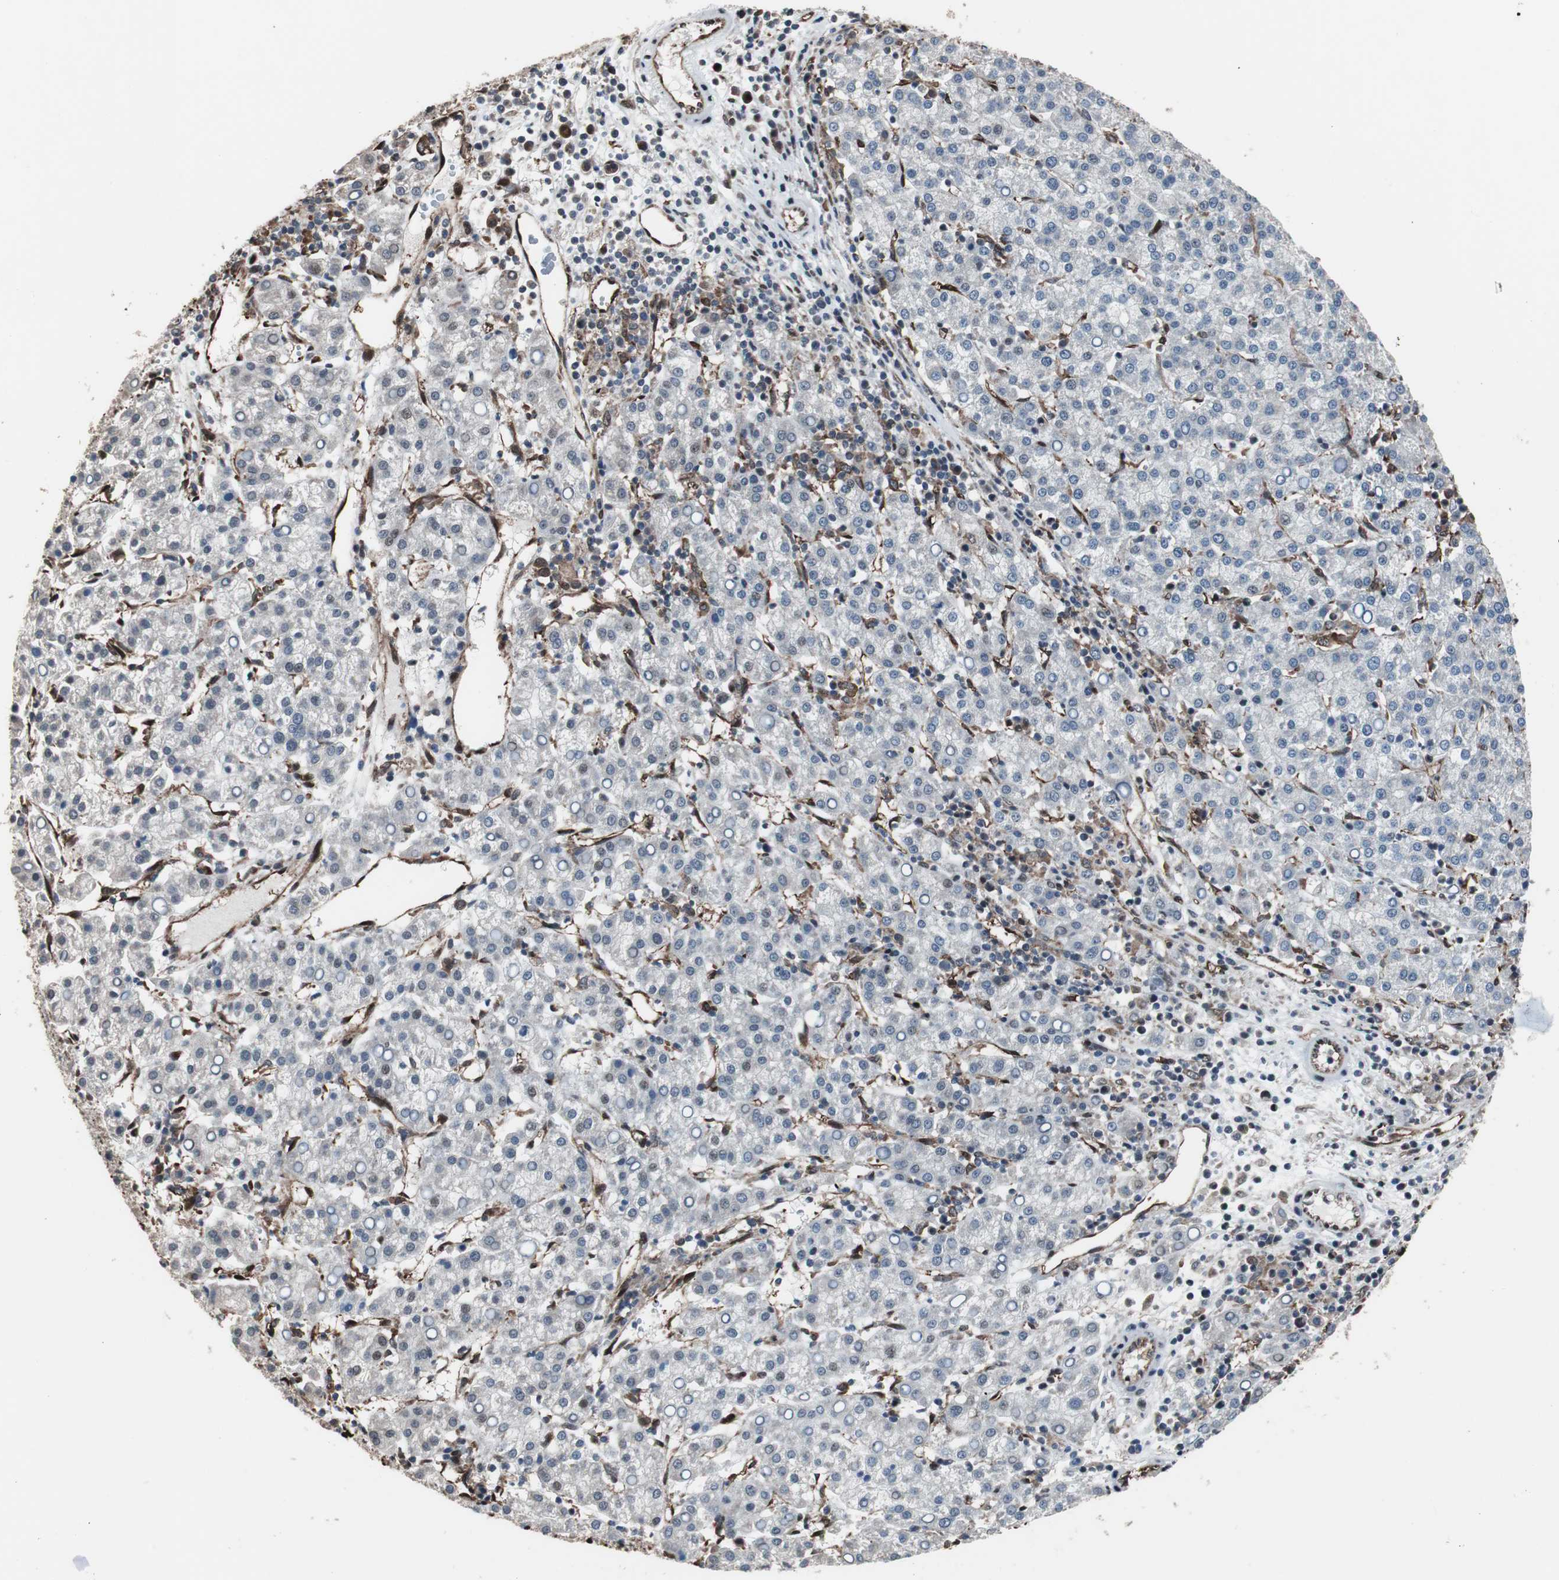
{"staining": {"intensity": "negative", "quantity": "none", "location": "none"}, "tissue": "liver cancer", "cell_type": "Tumor cells", "image_type": "cancer", "snomed": [{"axis": "morphology", "description": "Carcinoma, Hepatocellular, NOS"}, {"axis": "topography", "description": "Liver"}], "caption": "Liver cancer (hepatocellular carcinoma) stained for a protein using IHC demonstrates no positivity tumor cells.", "gene": "POGZ", "patient": {"sex": "female", "age": 58}}